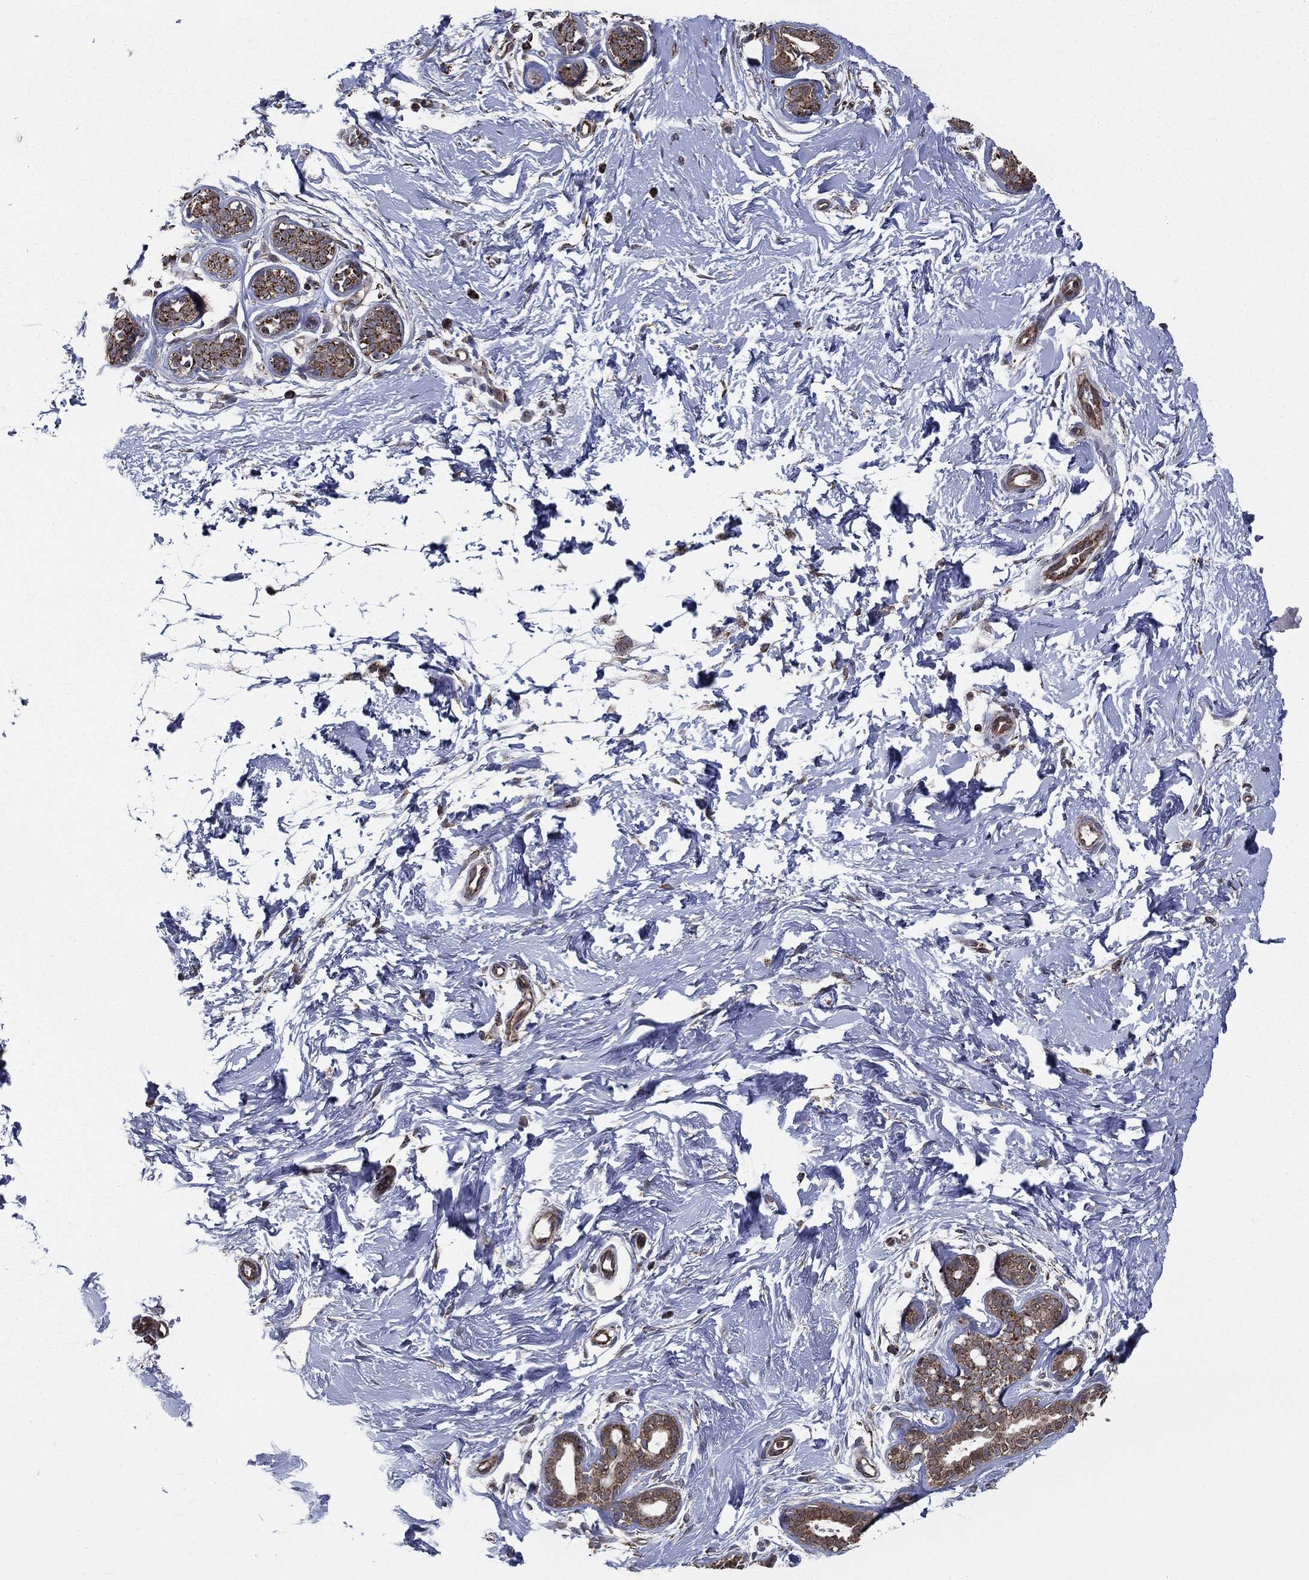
{"staining": {"intensity": "negative", "quantity": "none", "location": "none"}, "tissue": "breast", "cell_type": "Adipocytes", "image_type": "normal", "snomed": [{"axis": "morphology", "description": "Normal tissue, NOS"}, {"axis": "topography", "description": "Breast"}], "caption": "This is an immunohistochemistry histopathology image of unremarkable human breast. There is no staining in adipocytes.", "gene": "ENSG00000288684", "patient": {"sex": "female", "age": 37}}